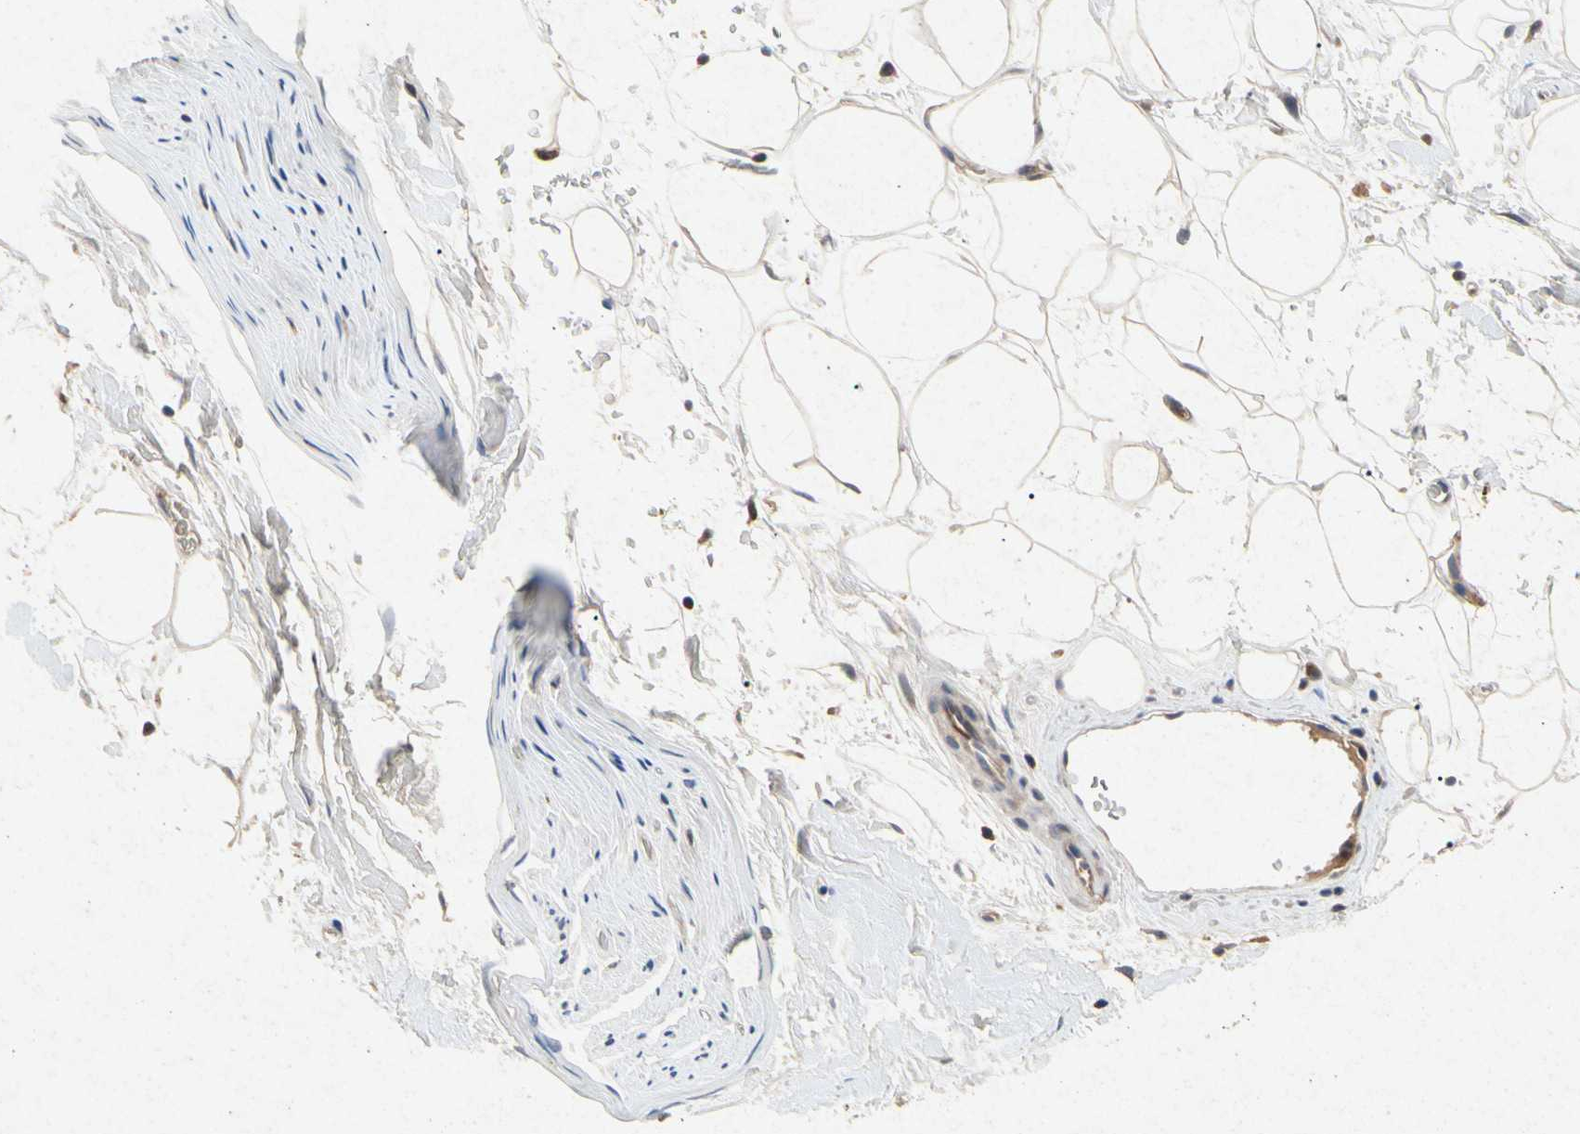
{"staining": {"intensity": "weak", "quantity": ">75%", "location": "cytoplasmic/membranous"}, "tissue": "adipose tissue", "cell_type": "Adipocytes", "image_type": "normal", "snomed": [{"axis": "morphology", "description": "Normal tissue, NOS"}, {"axis": "topography", "description": "Soft tissue"}], "caption": "DAB (3,3'-diaminobenzidine) immunohistochemical staining of normal adipose tissue reveals weak cytoplasmic/membranous protein staining in approximately >75% of adipocytes.", "gene": "RPS6KA1", "patient": {"sex": "male", "age": 72}}